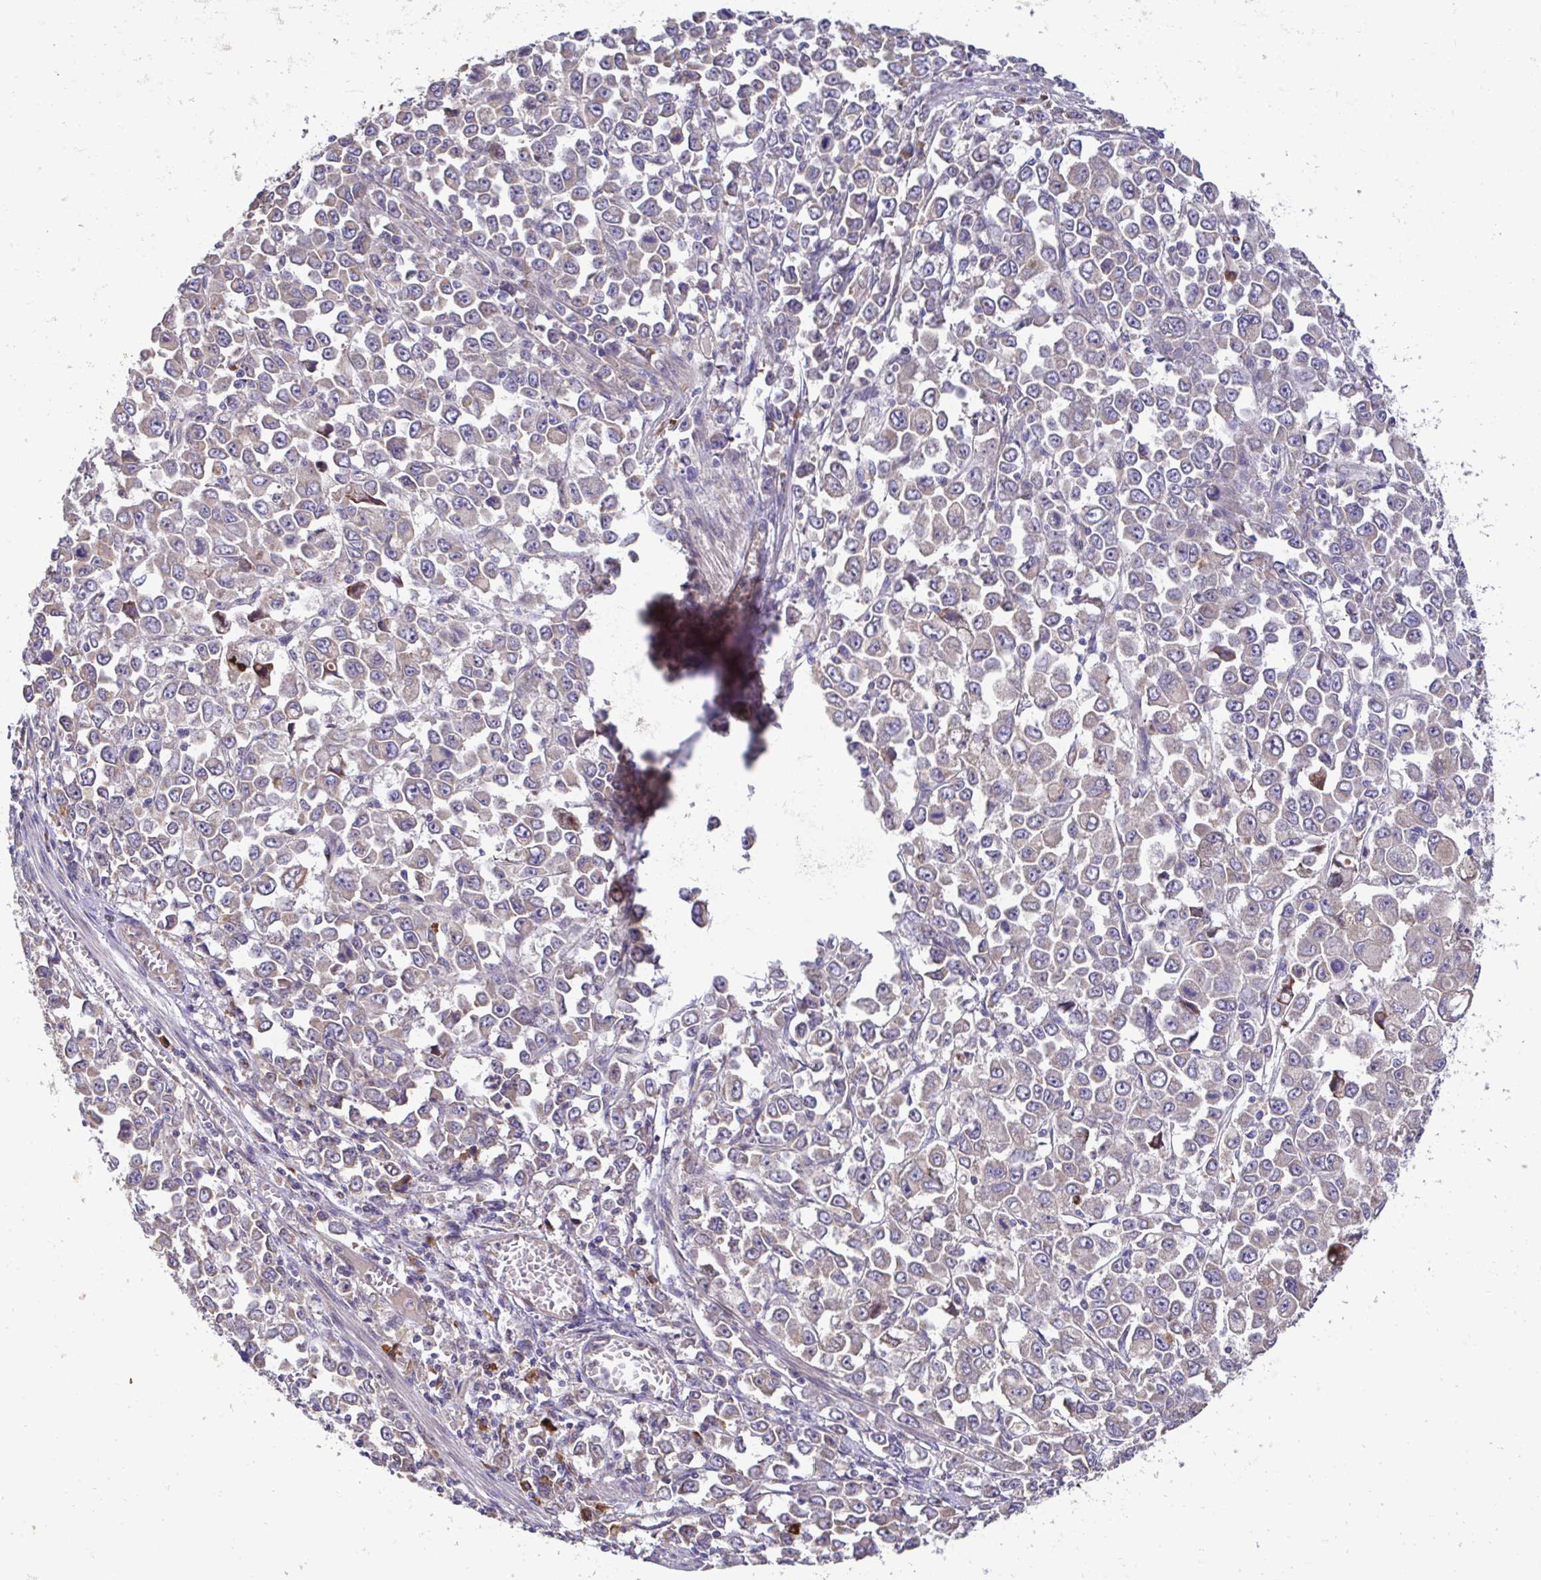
{"staining": {"intensity": "negative", "quantity": "none", "location": "none"}, "tissue": "stomach cancer", "cell_type": "Tumor cells", "image_type": "cancer", "snomed": [{"axis": "morphology", "description": "Adenocarcinoma, NOS"}, {"axis": "topography", "description": "Stomach, upper"}], "caption": "Immunohistochemistry photomicrograph of human stomach cancer (adenocarcinoma) stained for a protein (brown), which shows no staining in tumor cells.", "gene": "ELP1", "patient": {"sex": "male", "age": 70}}